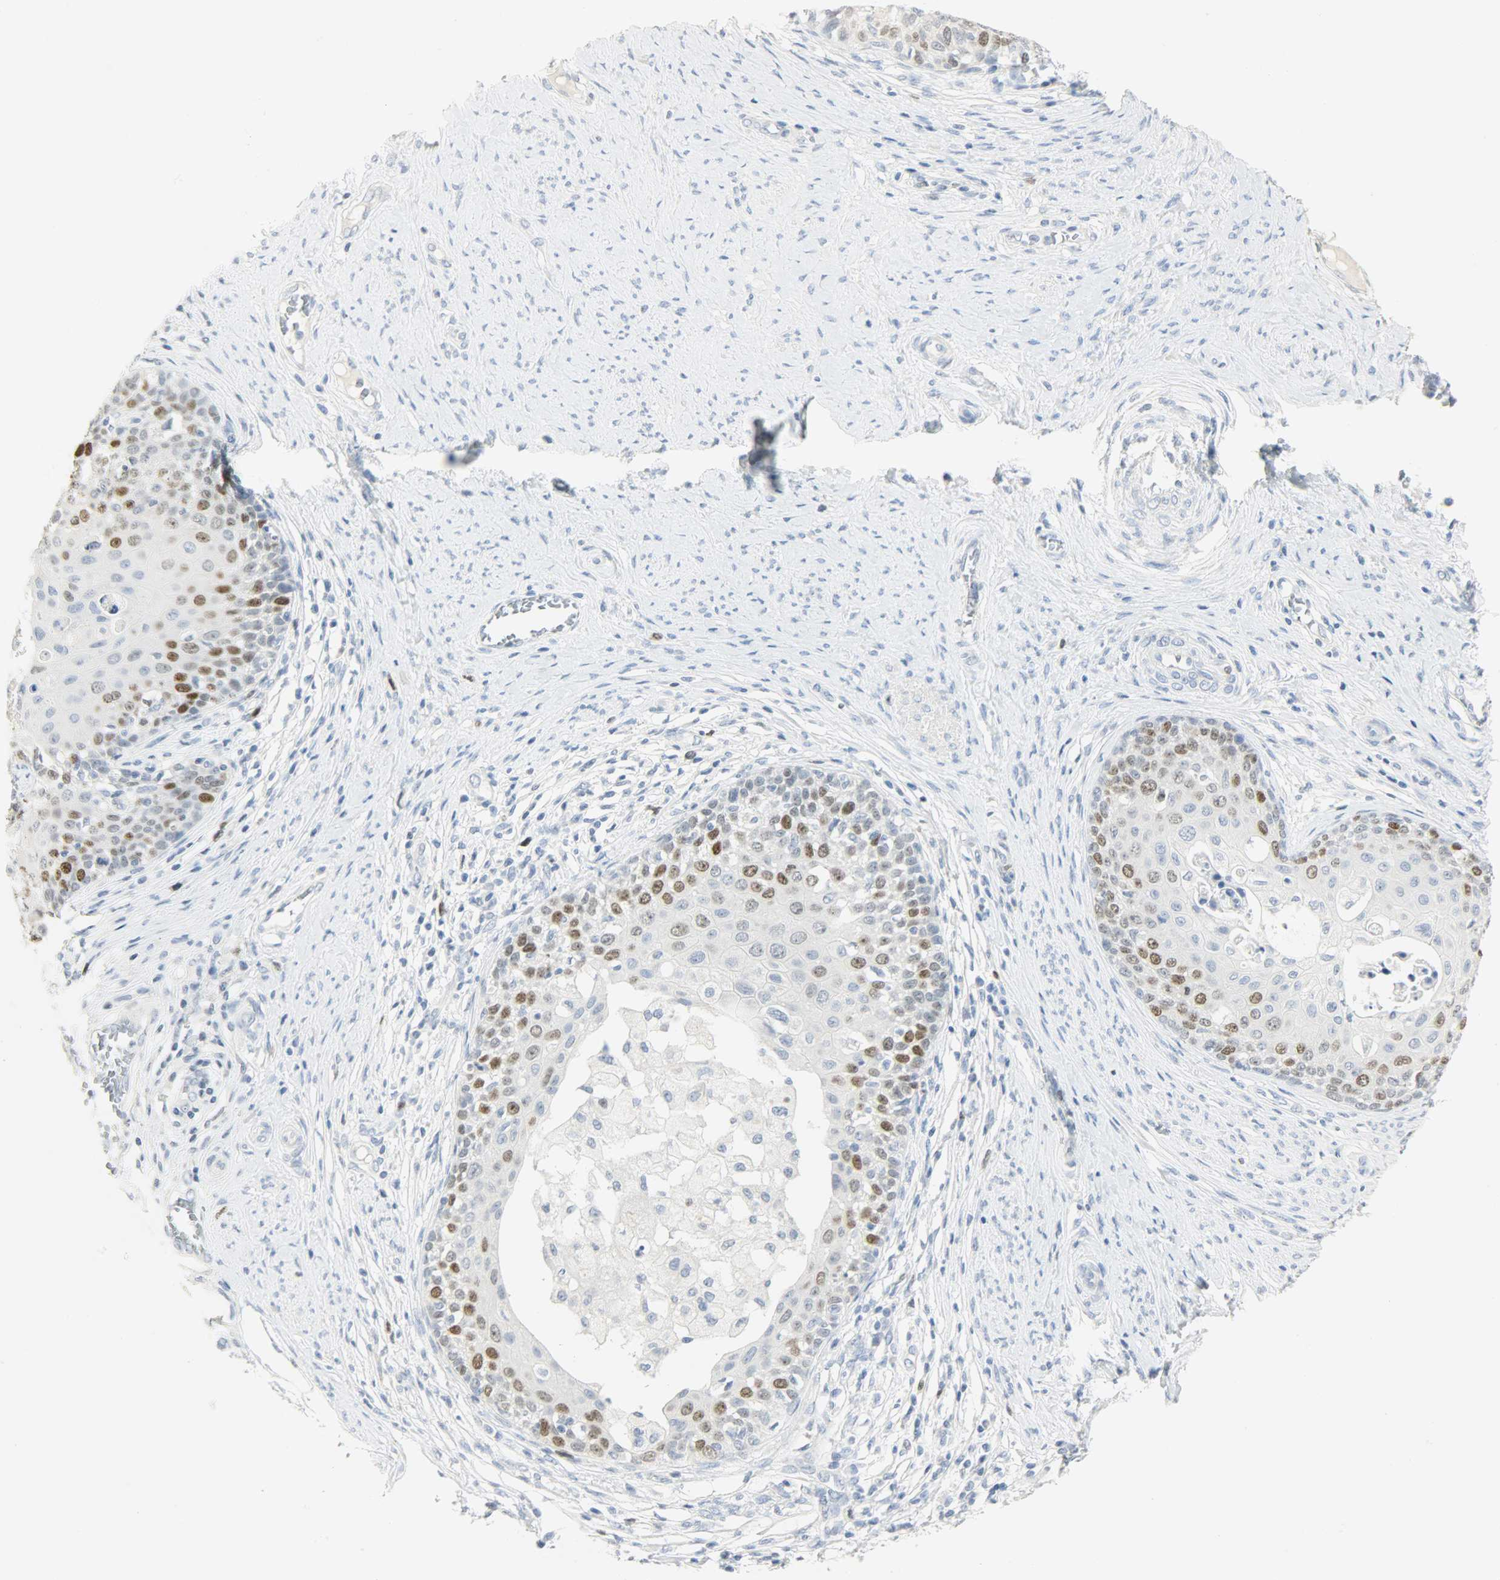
{"staining": {"intensity": "moderate", "quantity": "25%-75%", "location": "nuclear"}, "tissue": "cervical cancer", "cell_type": "Tumor cells", "image_type": "cancer", "snomed": [{"axis": "morphology", "description": "Squamous cell carcinoma, NOS"}, {"axis": "morphology", "description": "Adenocarcinoma, NOS"}, {"axis": "topography", "description": "Cervix"}], "caption": "Immunohistochemical staining of human cervical cancer demonstrates moderate nuclear protein positivity in approximately 25%-75% of tumor cells. (DAB (3,3'-diaminobenzidine) IHC, brown staining for protein, blue staining for nuclei).", "gene": "HELLS", "patient": {"sex": "female", "age": 52}}